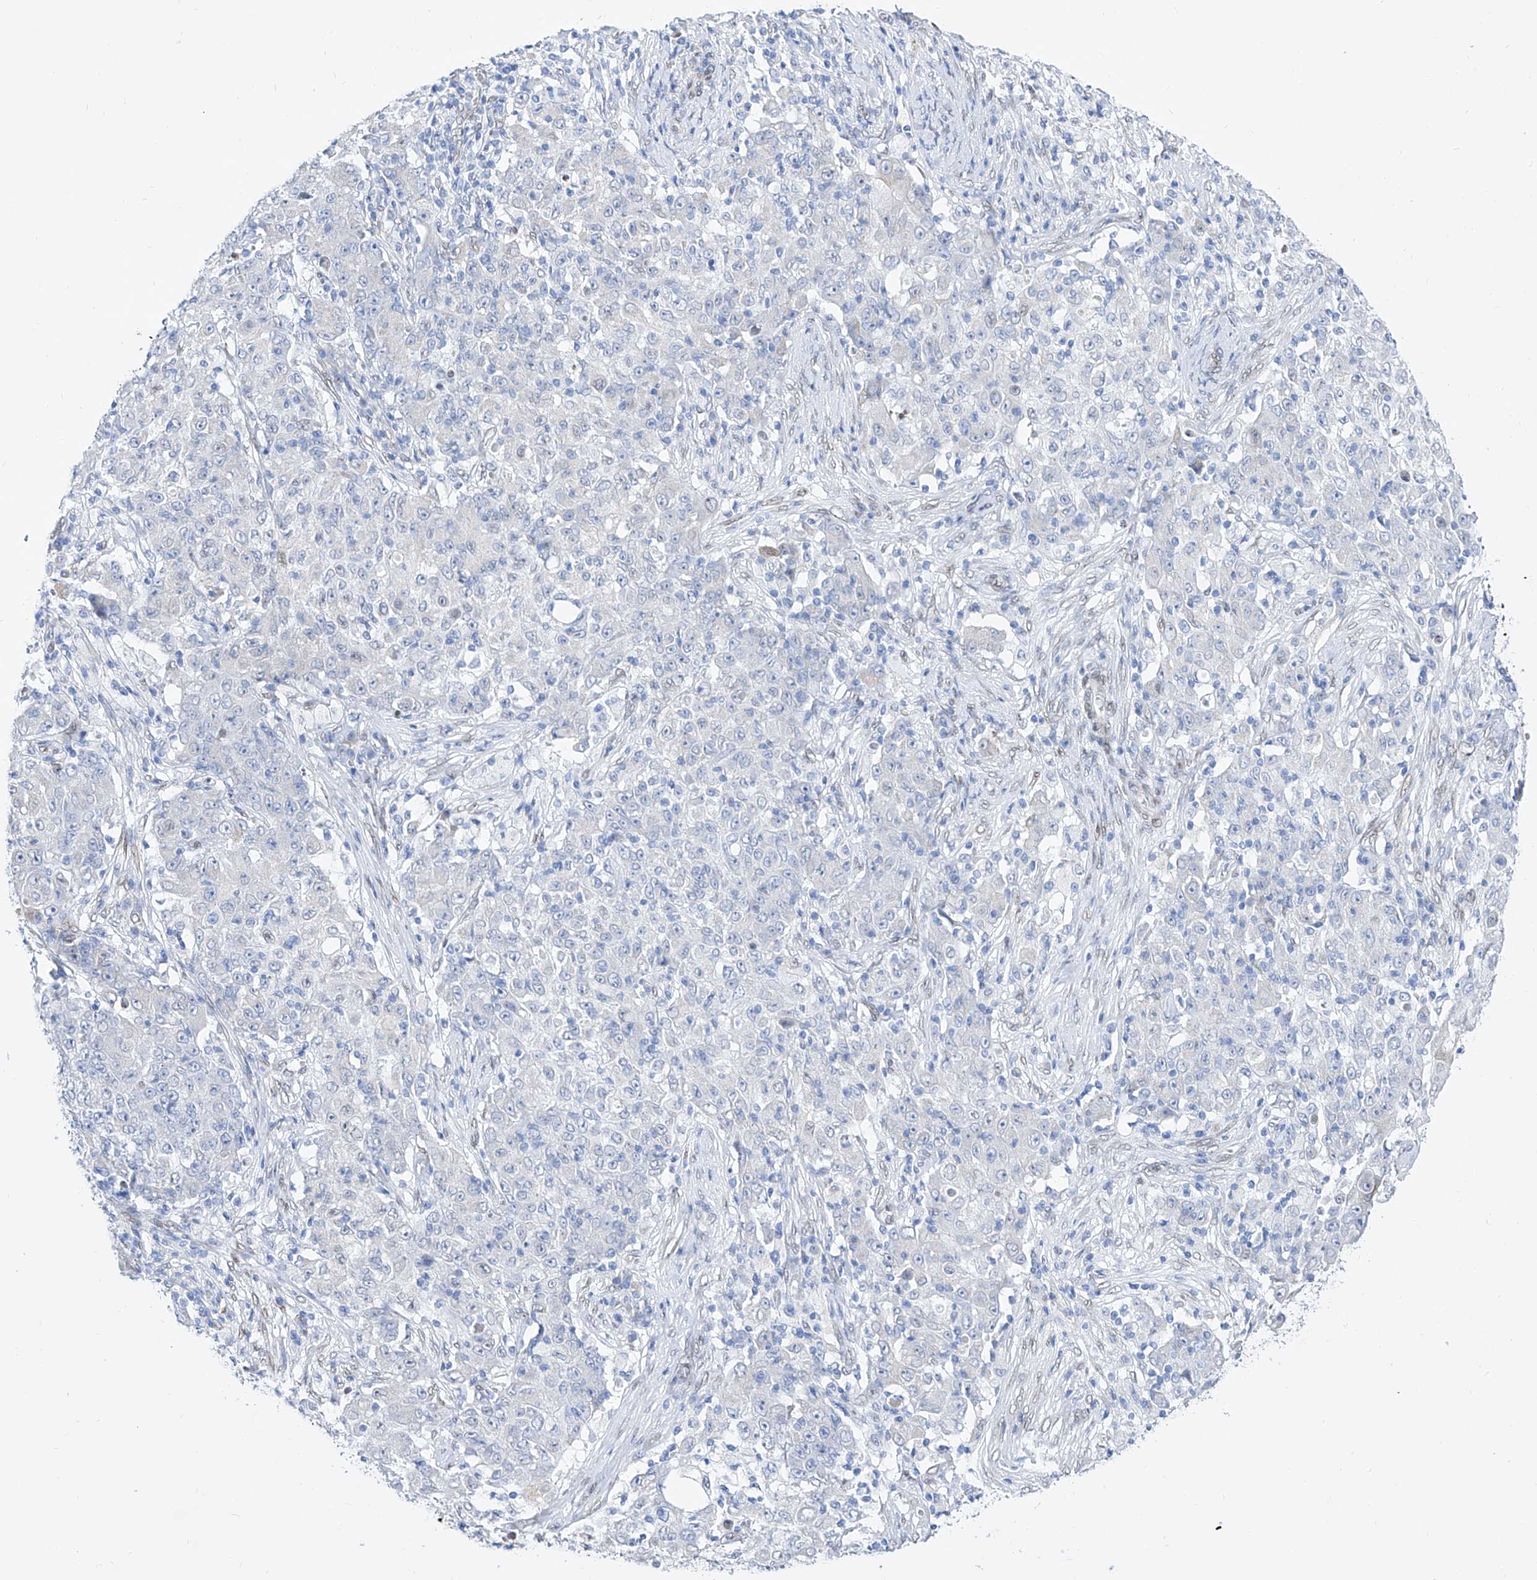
{"staining": {"intensity": "negative", "quantity": "none", "location": "none"}, "tissue": "ovarian cancer", "cell_type": "Tumor cells", "image_type": "cancer", "snomed": [{"axis": "morphology", "description": "Carcinoma, endometroid"}, {"axis": "topography", "description": "Ovary"}], "caption": "Immunohistochemical staining of ovarian cancer exhibits no significant positivity in tumor cells.", "gene": "LCLAT1", "patient": {"sex": "female", "age": 42}}